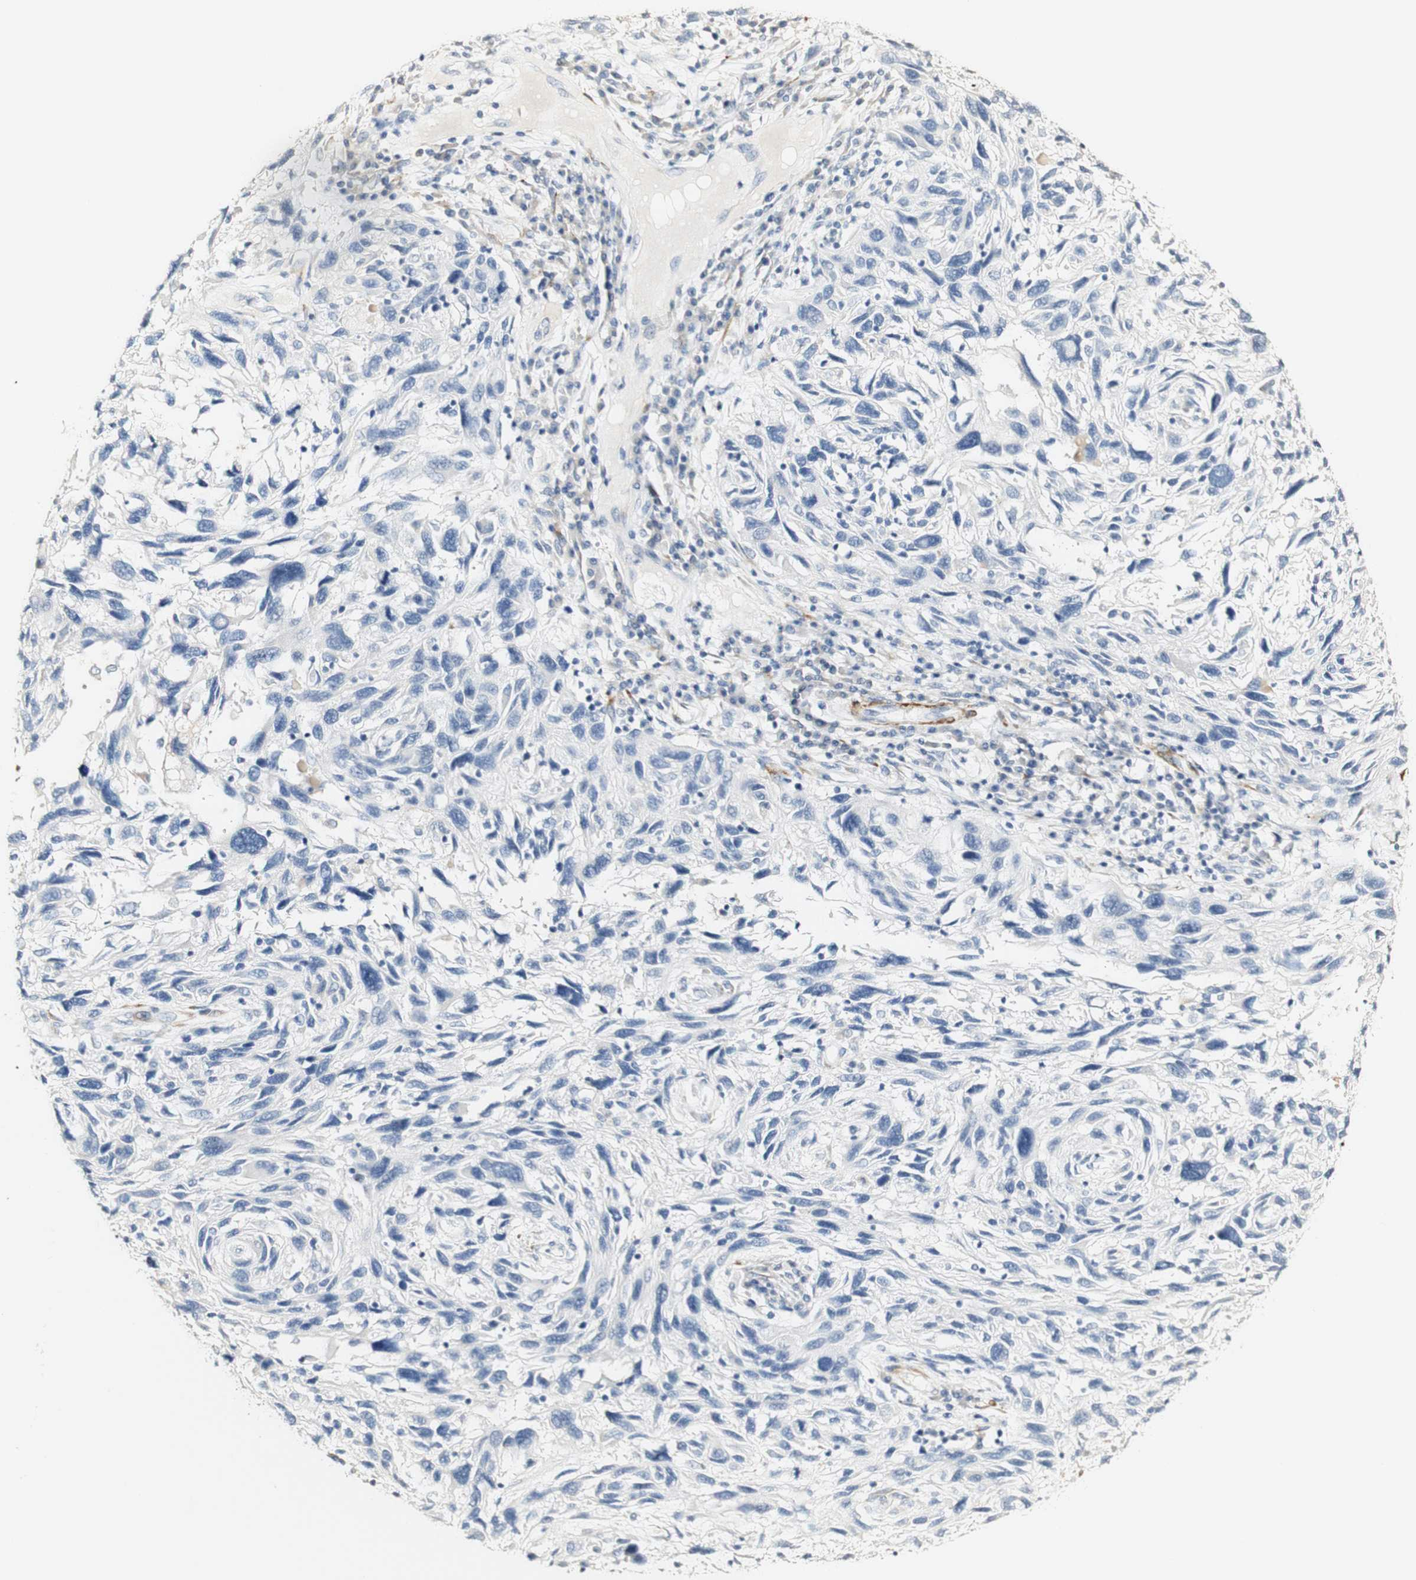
{"staining": {"intensity": "negative", "quantity": "none", "location": "none"}, "tissue": "melanoma", "cell_type": "Tumor cells", "image_type": "cancer", "snomed": [{"axis": "morphology", "description": "Malignant melanoma, NOS"}, {"axis": "topography", "description": "Skin"}], "caption": "Malignant melanoma stained for a protein using IHC demonstrates no staining tumor cells.", "gene": "FMO3", "patient": {"sex": "male", "age": 53}}